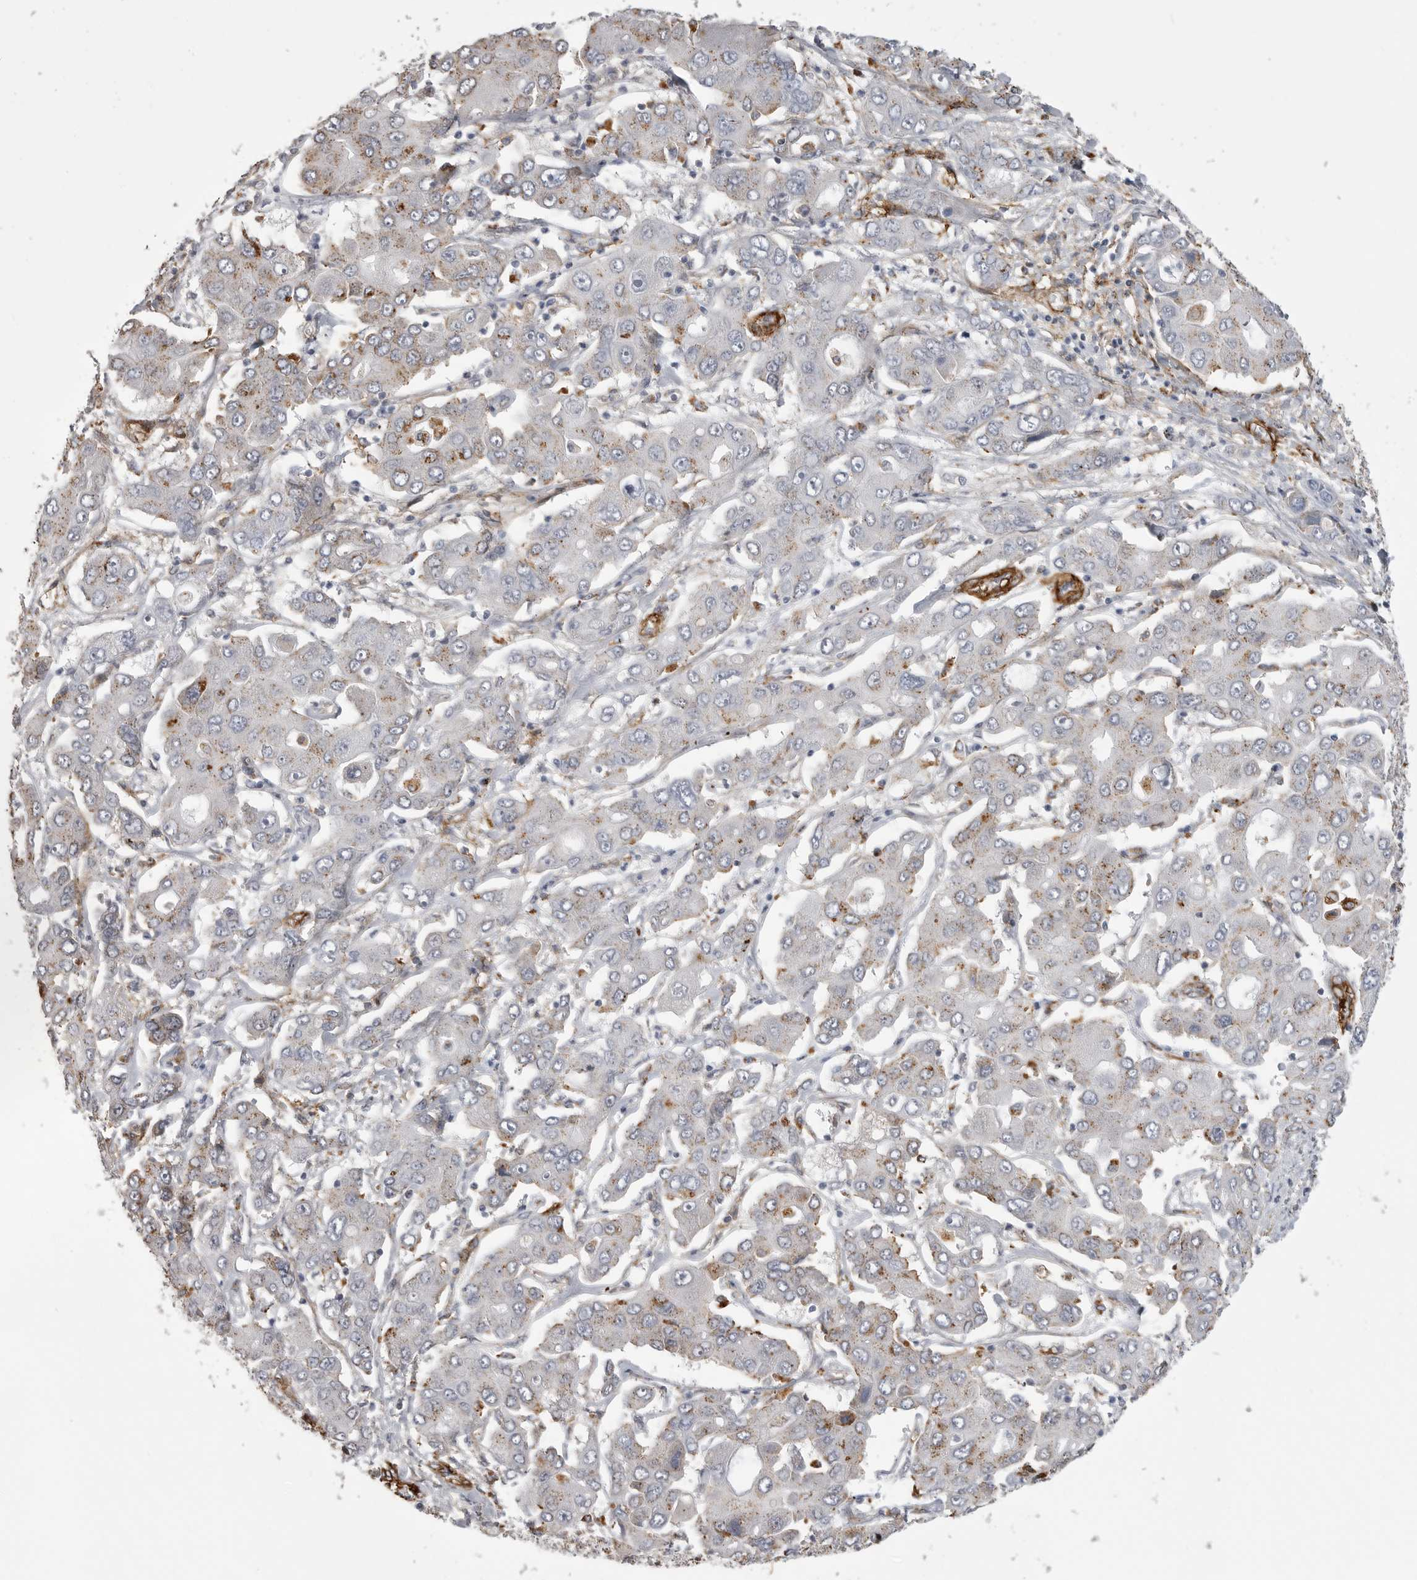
{"staining": {"intensity": "moderate", "quantity": "<25%", "location": "cytoplasmic/membranous"}, "tissue": "liver cancer", "cell_type": "Tumor cells", "image_type": "cancer", "snomed": [{"axis": "morphology", "description": "Cholangiocarcinoma"}, {"axis": "topography", "description": "Liver"}], "caption": "A brown stain highlights moderate cytoplasmic/membranous expression of a protein in liver cholangiocarcinoma tumor cells.", "gene": "AOC3", "patient": {"sex": "male", "age": 67}}